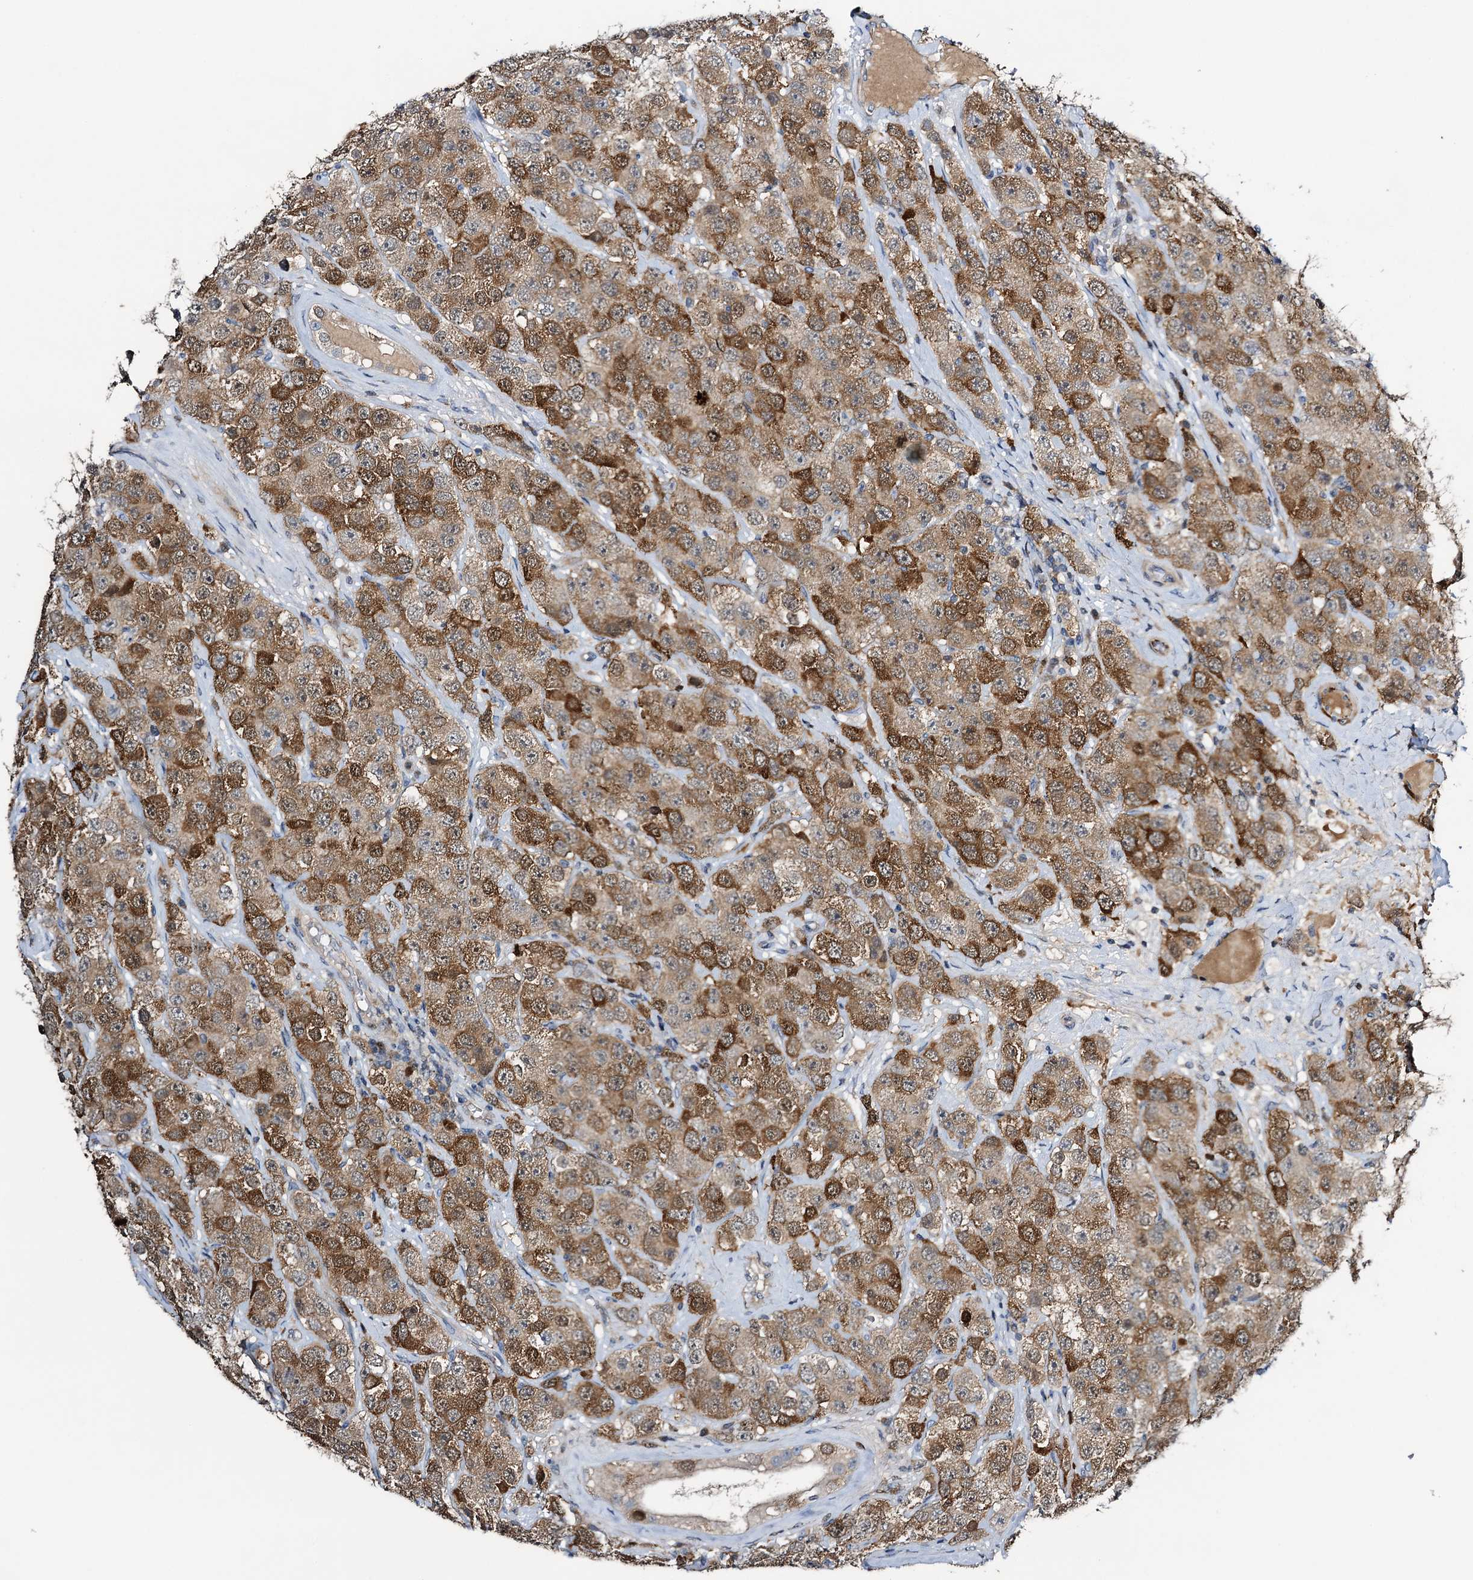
{"staining": {"intensity": "moderate", "quantity": ">75%", "location": "cytoplasmic/membranous"}, "tissue": "testis cancer", "cell_type": "Tumor cells", "image_type": "cancer", "snomed": [{"axis": "morphology", "description": "Seminoma, NOS"}, {"axis": "topography", "description": "Testis"}], "caption": "This is an image of immunohistochemistry staining of testis cancer (seminoma), which shows moderate positivity in the cytoplasmic/membranous of tumor cells.", "gene": "NCAPD2", "patient": {"sex": "male", "age": 28}}